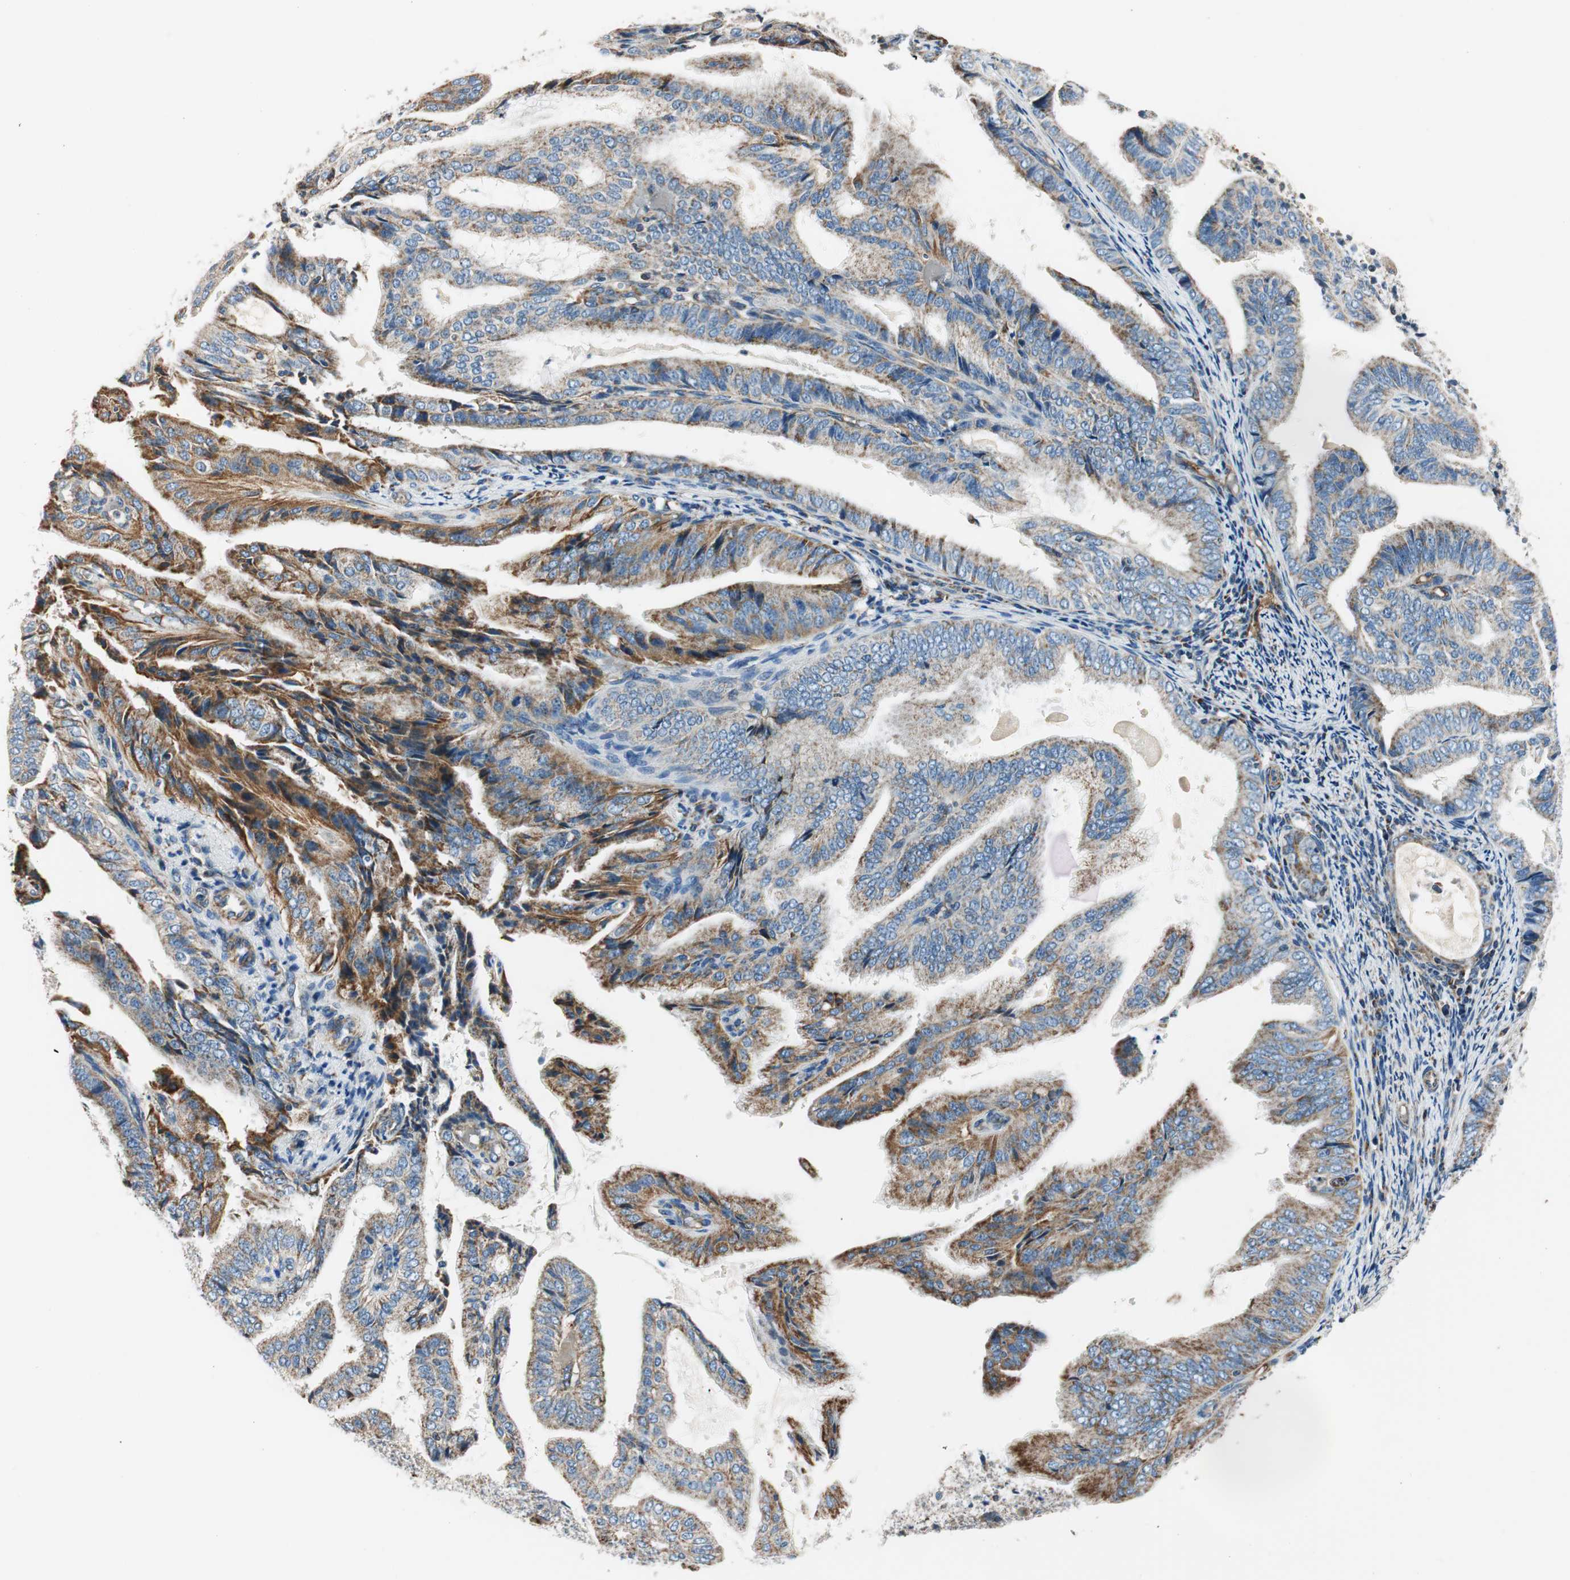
{"staining": {"intensity": "moderate", "quantity": ">75%", "location": "cytoplasmic/membranous"}, "tissue": "endometrial cancer", "cell_type": "Tumor cells", "image_type": "cancer", "snomed": [{"axis": "morphology", "description": "Adenocarcinoma, NOS"}, {"axis": "topography", "description": "Endometrium"}], "caption": "An IHC histopathology image of tumor tissue is shown. Protein staining in brown shows moderate cytoplasmic/membranous positivity in endometrial adenocarcinoma within tumor cells.", "gene": "RORB", "patient": {"sex": "female", "age": 58}}